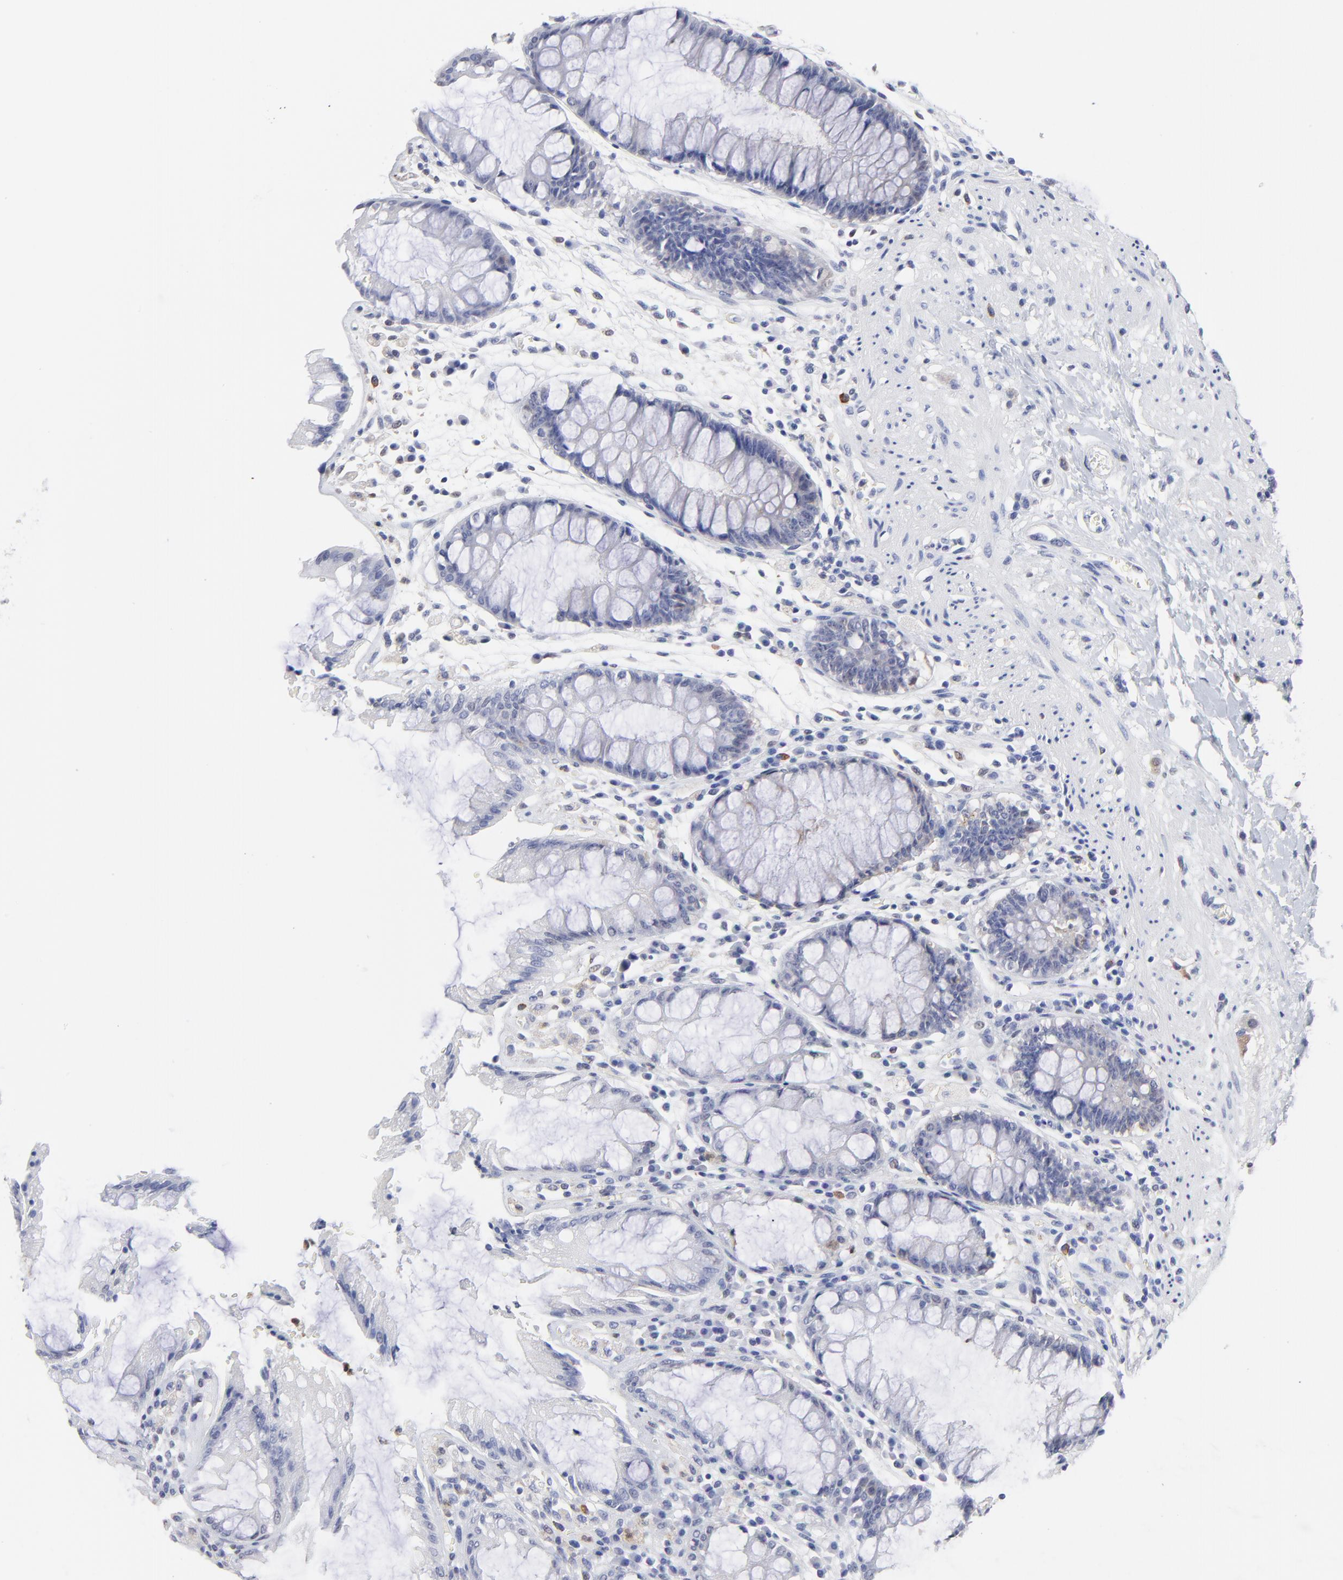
{"staining": {"intensity": "negative", "quantity": "none", "location": "none"}, "tissue": "rectum", "cell_type": "Glandular cells", "image_type": "normal", "snomed": [{"axis": "morphology", "description": "Normal tissue, NOS"}, {"axis": "topography", "description": "Rectum"}], "caption": "This is an immunohistochemistry (IHC) photomicrograph of unremarkable human rectum. There is no expression in glandular cells.", "gene": "SMARCA1", "patient": {"sex": "female", "age": 46}}